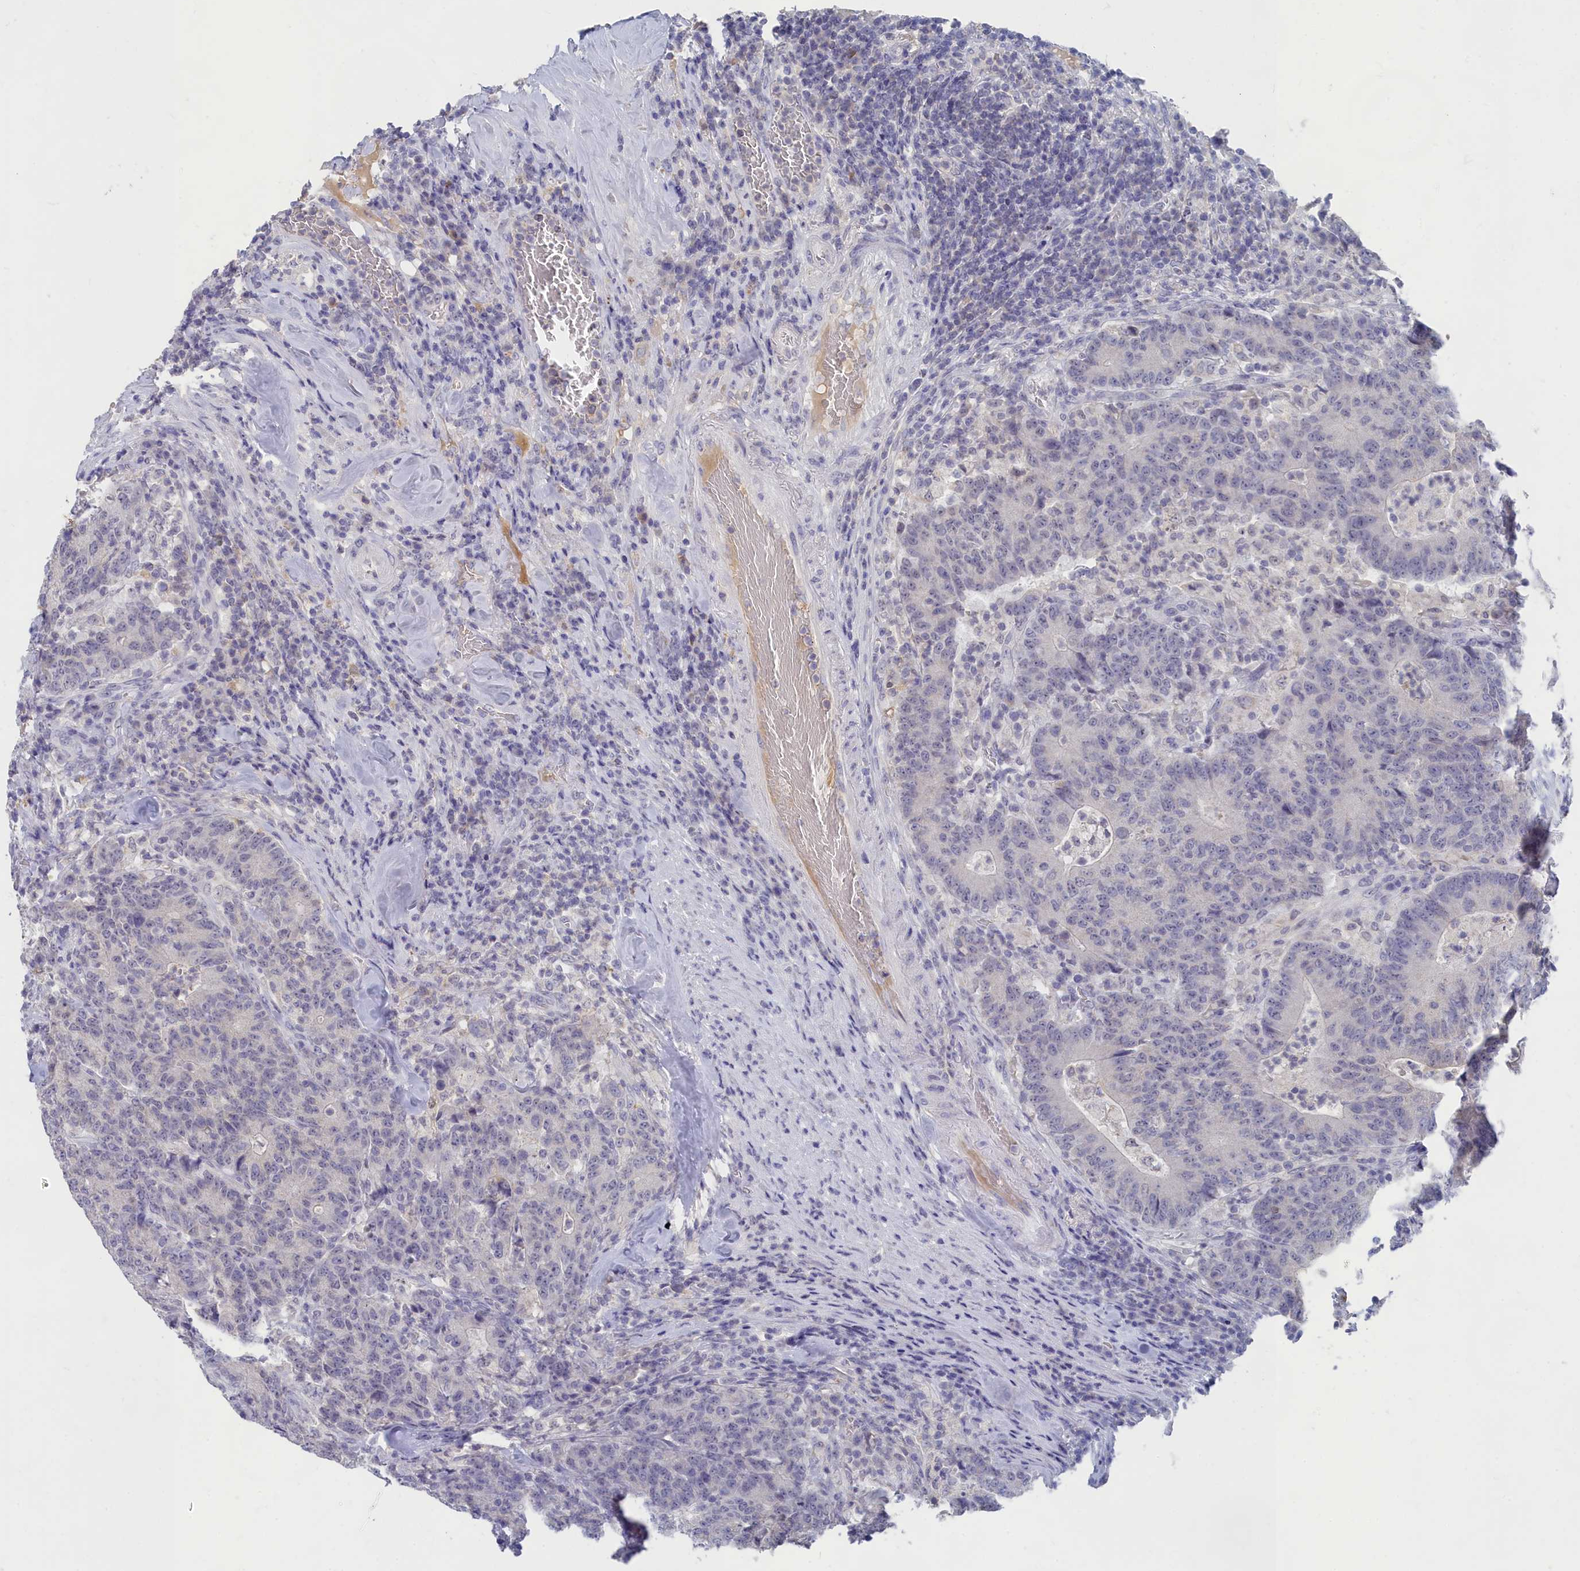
{"staining": {"intensity": "negative", "quantity": "none", "location": "none"}, "tissue": "colorectal cancer", "cell_type": "Tumor cells", "image_type": "cancer", "snomed": [{"axis": "morphology", "description": "Normal tissue, NOS"}, {"axis": "morphology", "description": "Adenocarcinoma, NOS"}, {"axis": "topography", "description": "Colon"}], "caption": "Tumor cells are negative for protein expression in human colorectal adenocarcinoma.", "gene": "LRIF1", "patient": {"sex": "female", "age": 75}}